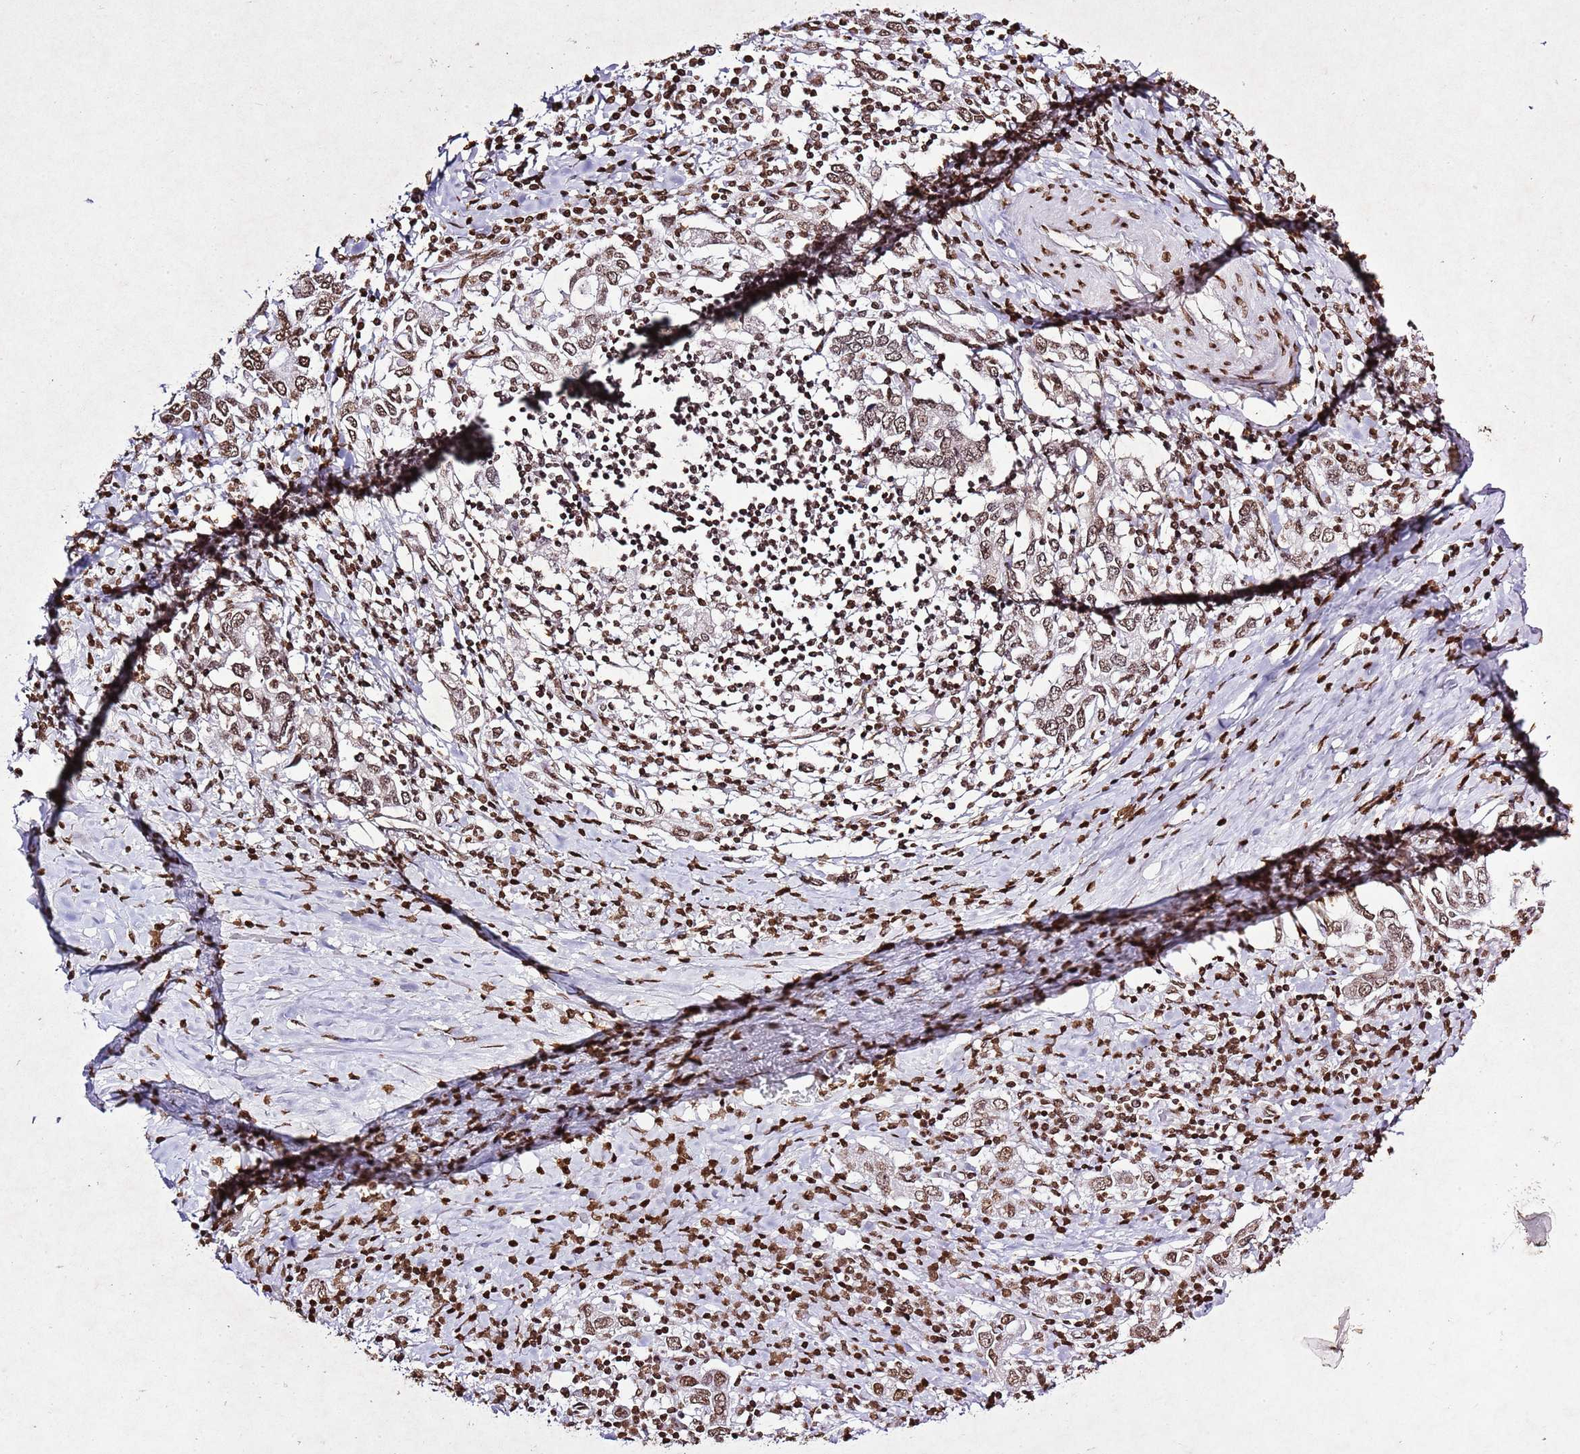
{"staining": {"intensity": "moderate", "quantity": ">75%", "location": "nuclear"}, "tissue": "stomach cancer", "cell_type": "Tumor cells", "image_type": "cancer", "snomed": [{"axis": "morphology", "description": "Adenocarcinoma, NOS"}, {"axis": "topography", "description": "Stomach, upper"}, {"axis": "topography", "description": "Stomach"}], "caption": "The photomicrograph exhibits a brown stain indicating the presence of a protein in the nuclear of tumor cells in stomach cancer.", "gene": "BMAL1", "patient": {"sex": "male", "age": 62}}